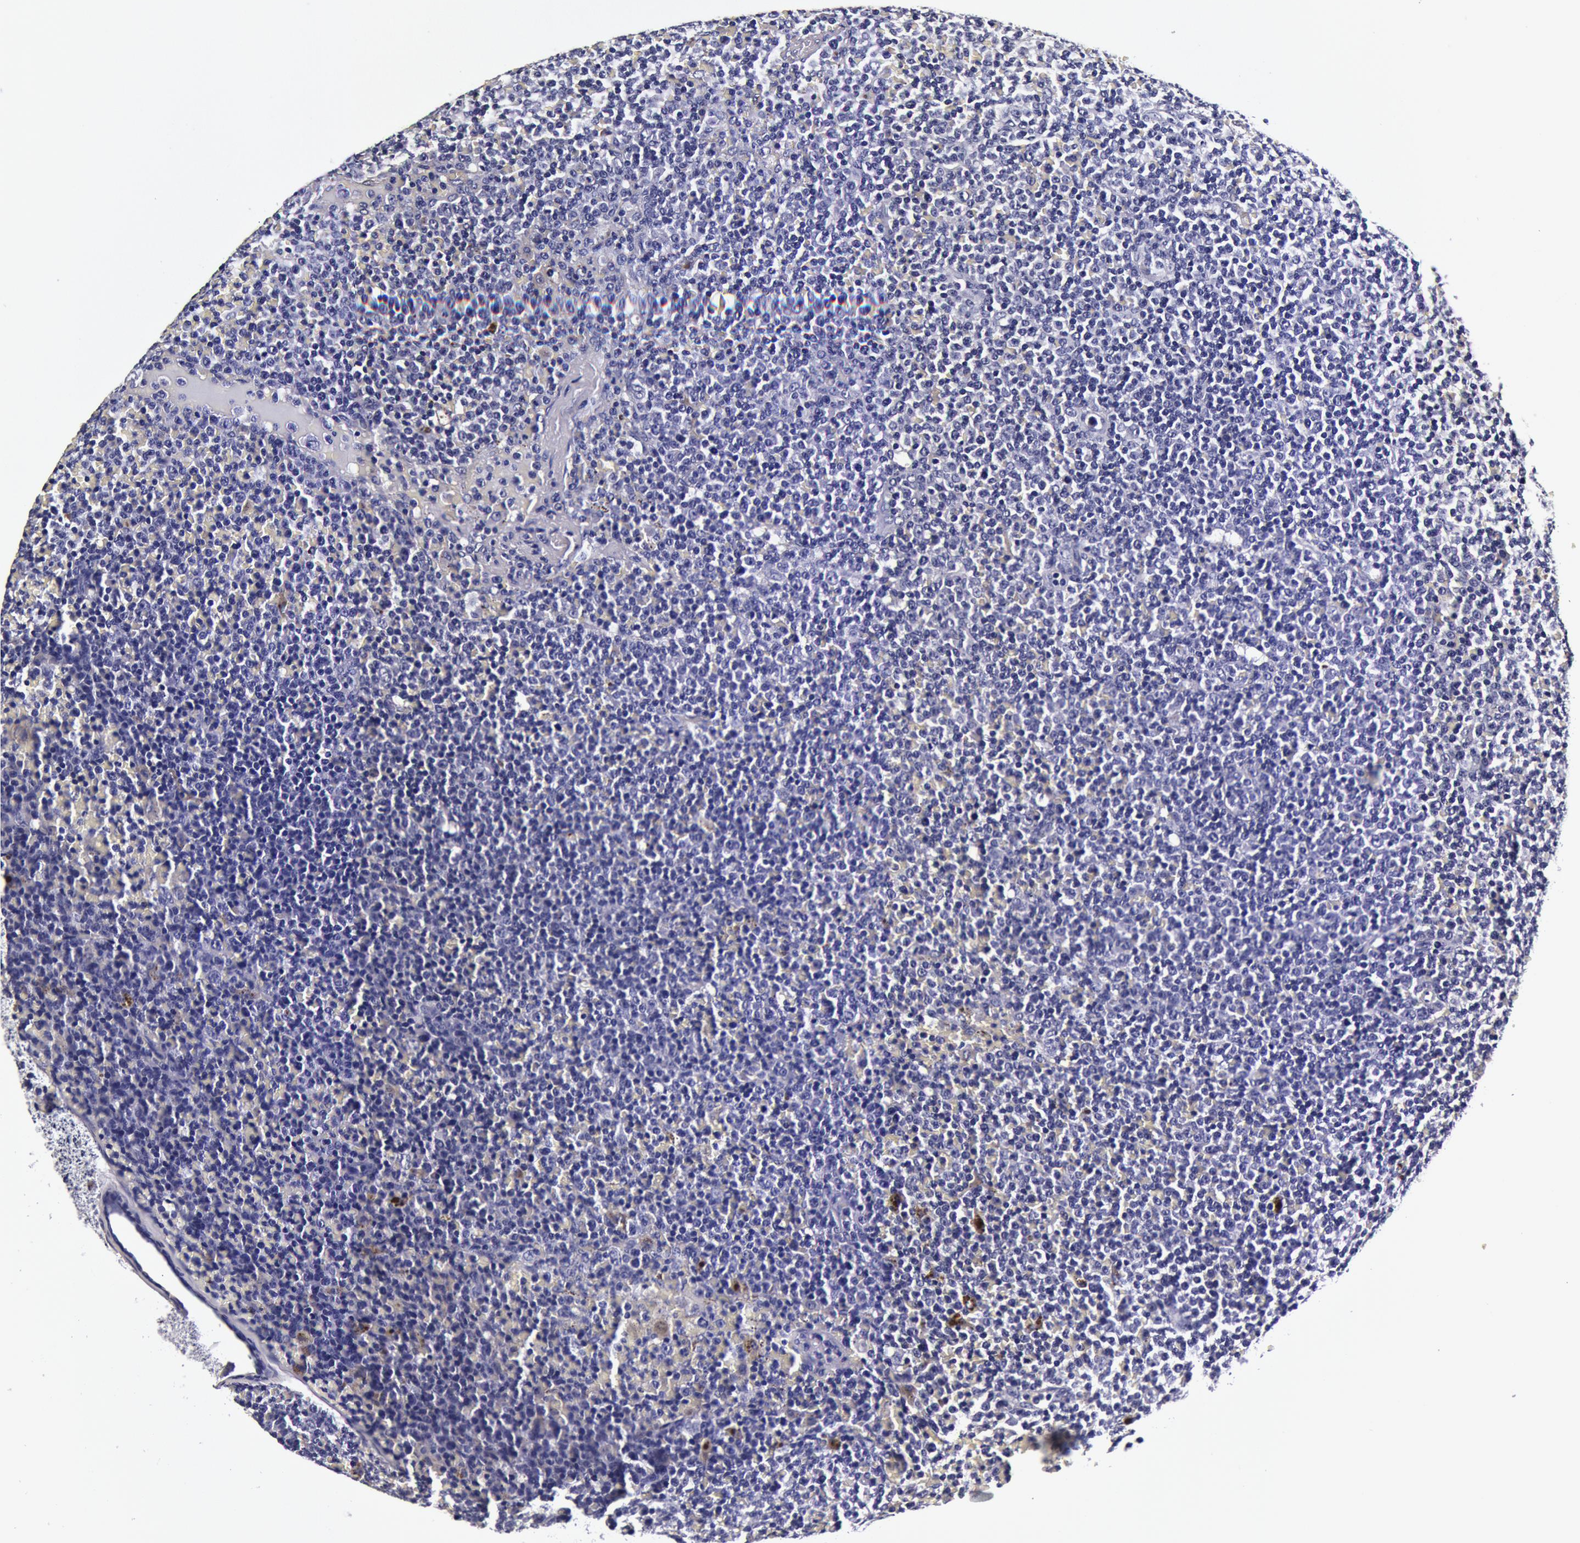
{"staining": {"intensity": "negative", "quantity": "none", "location": "none"}, "tissue": "lymphoma", "cell_type": "Tumor cells", "image_type": "cancer", "snomed": [{"axis": "morphology", "description": "Malignant lymphoma, non-Hodgkin's type, Low grade"}, {"axis": "topography", "description": "Lymph node"}], "caption": "Micrograph shows no significant protein staining in tumor cells of lymphoma.", "gene": "CCDC22", "patient": {"sex": "male", "age": 50}}